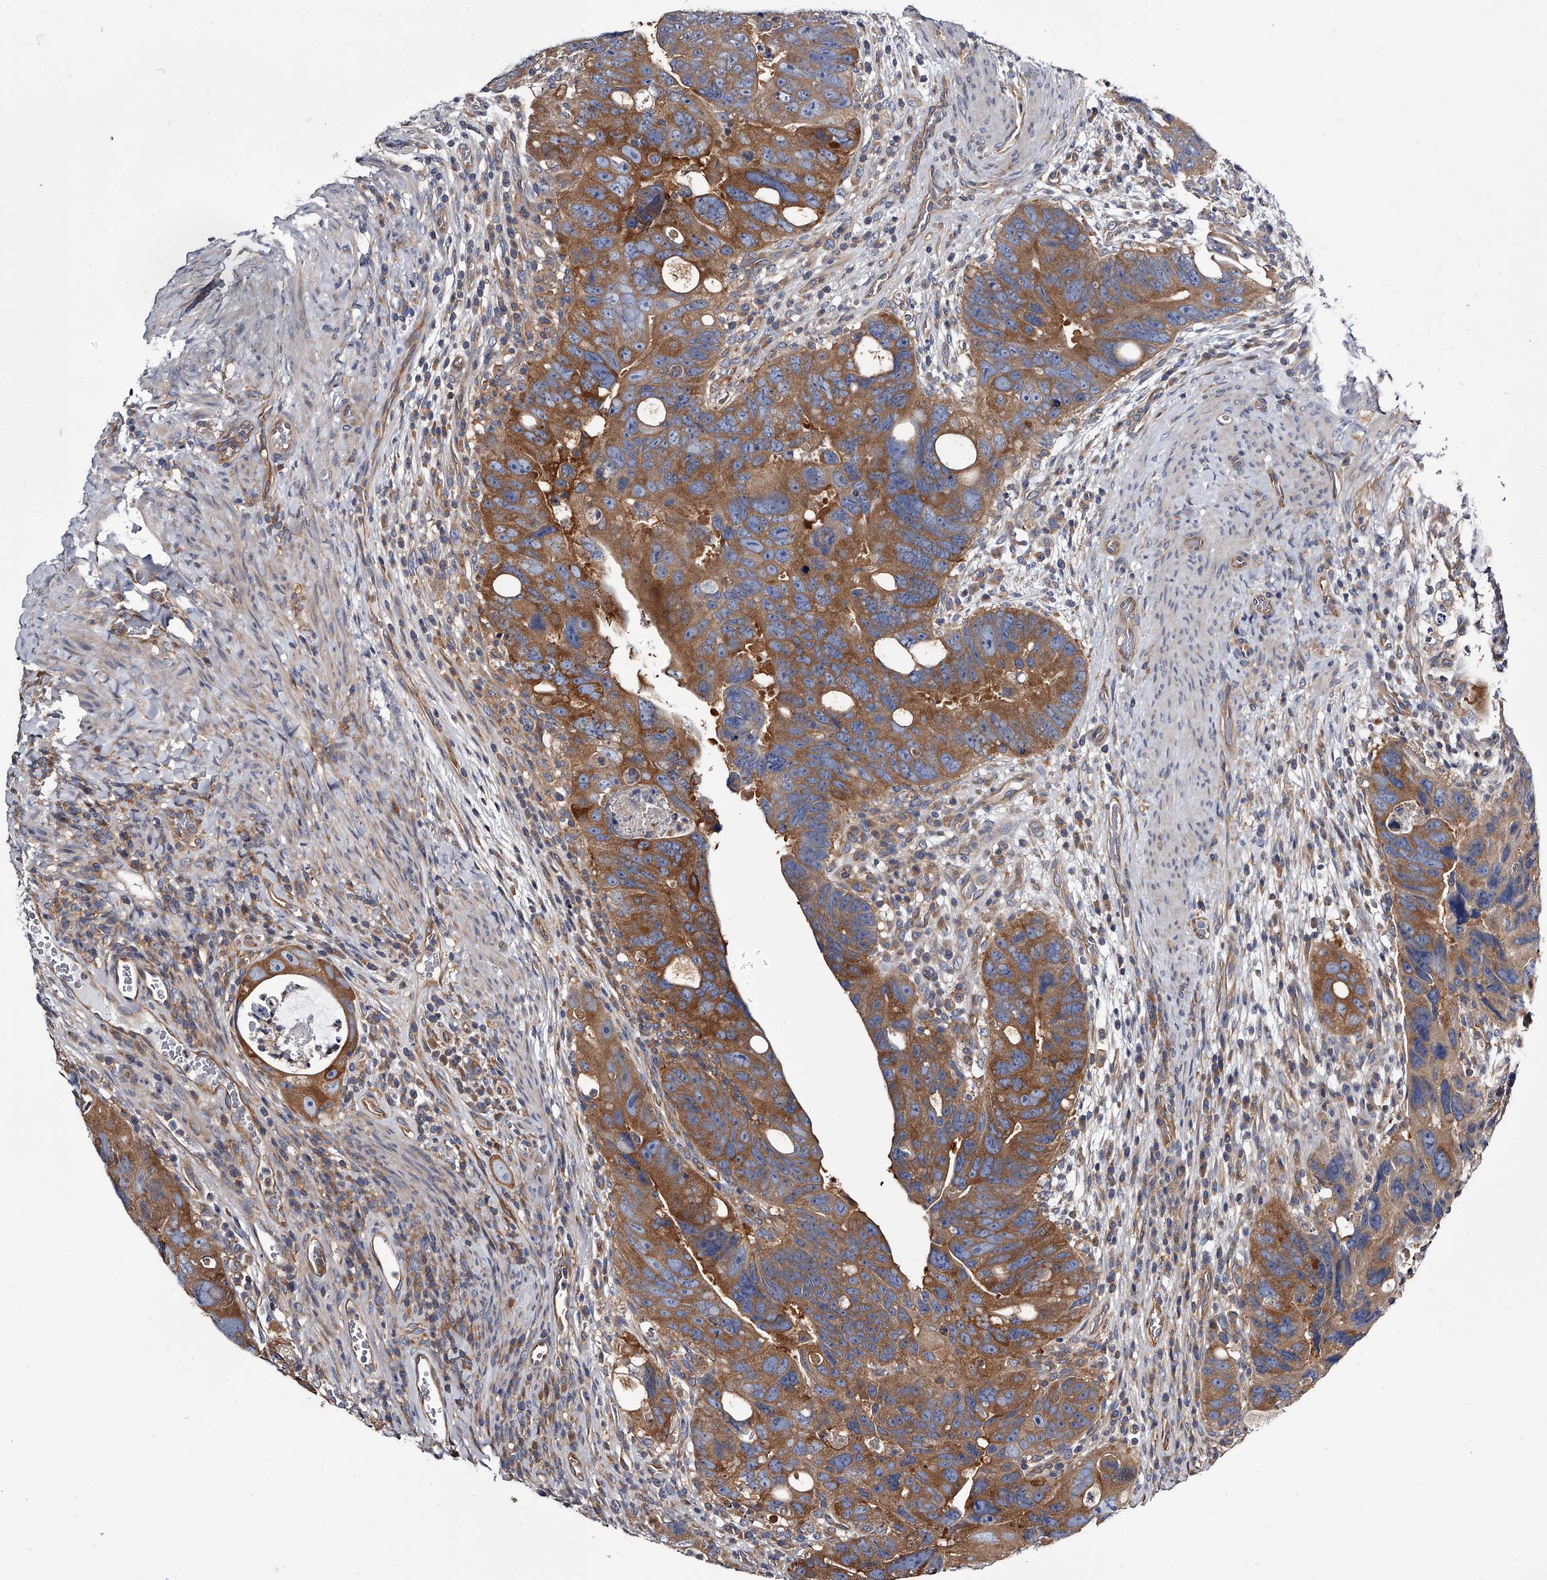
{"staining": {"intensity": "strong", "quantity": ">75%", "location": "cytoplasmic/membranous"}, "tissue": "colorectal cancer", "cell_type": "Tumor cells", "image_type": "cancer", "snomed": [{"axis": "morphology", "description": "Adenocarcinoma, NOS"}, {"axis": "topography", "description": "Rectum"}], "caption": "Adenocarcinoma (colorectal) stained with DAB (3,3'-diaminobenzidine) immunohistochemistry displays high levels of strong cytoplasmic/membranous positivity in approximately >75% of tumor cells.", "gene": "GAPVD1", "patient": {"sex": "male", "age": 59}}